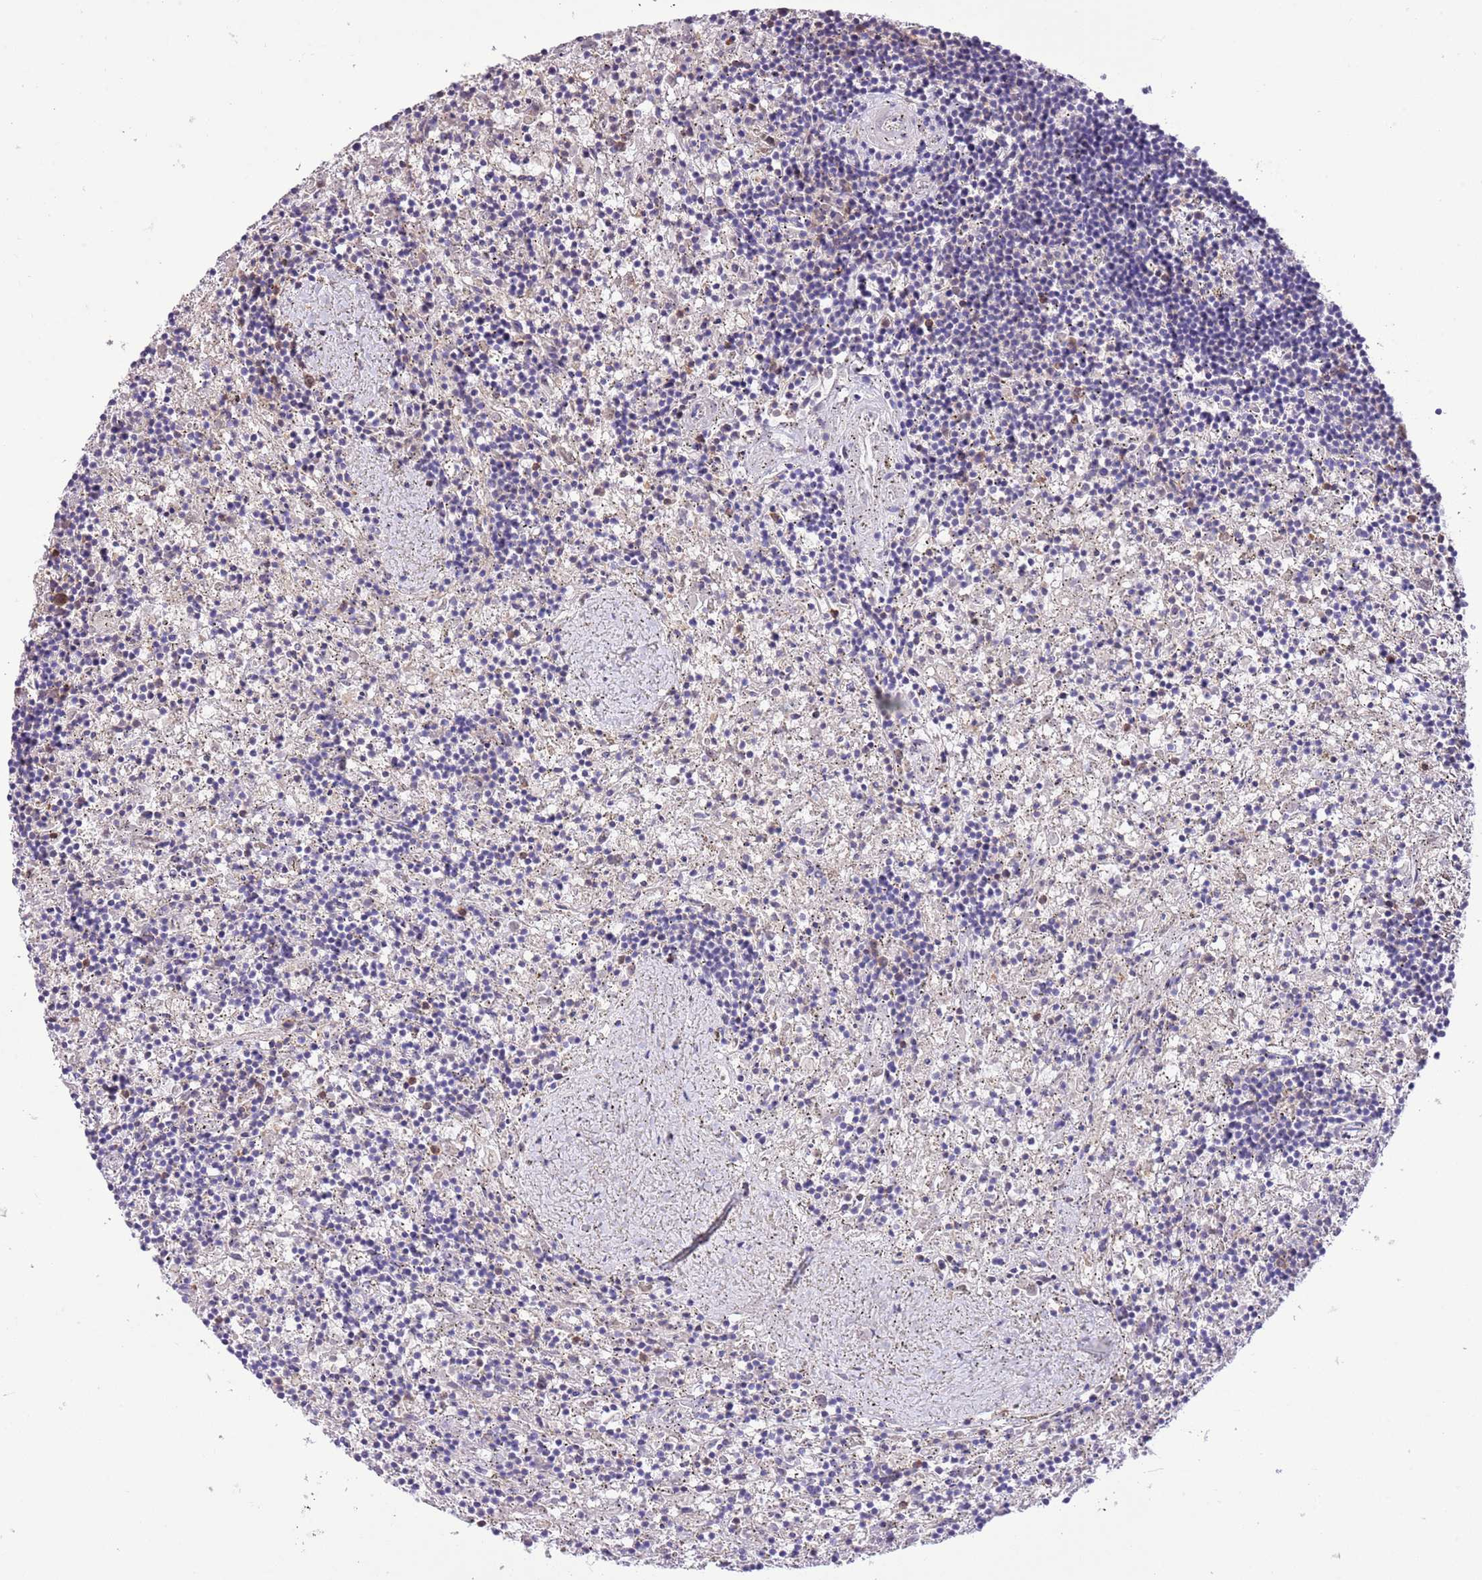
{"staining": {"intensity": "negative", "quantity": "none", "location": "none"}, "tissue": "lymphoma", "cell_type": "Tumor cells", "image_type": "cancer", "snomed": [{"axis": "morphology", "description": "Malignant lymphoma, non-Hodgkin's type, Low grade"}, {"axis": "topography", "description": "Spleen"}], "caption": "IHC of human lymphoma exhibits no staining in tumor cells. (DAB (3,3'-diaminobenzidine) immunohistochemistry (IHC) with hematoxylin counter stain).", "gene": "PRR32", "patient": {"sex": "male", "age": 76}}